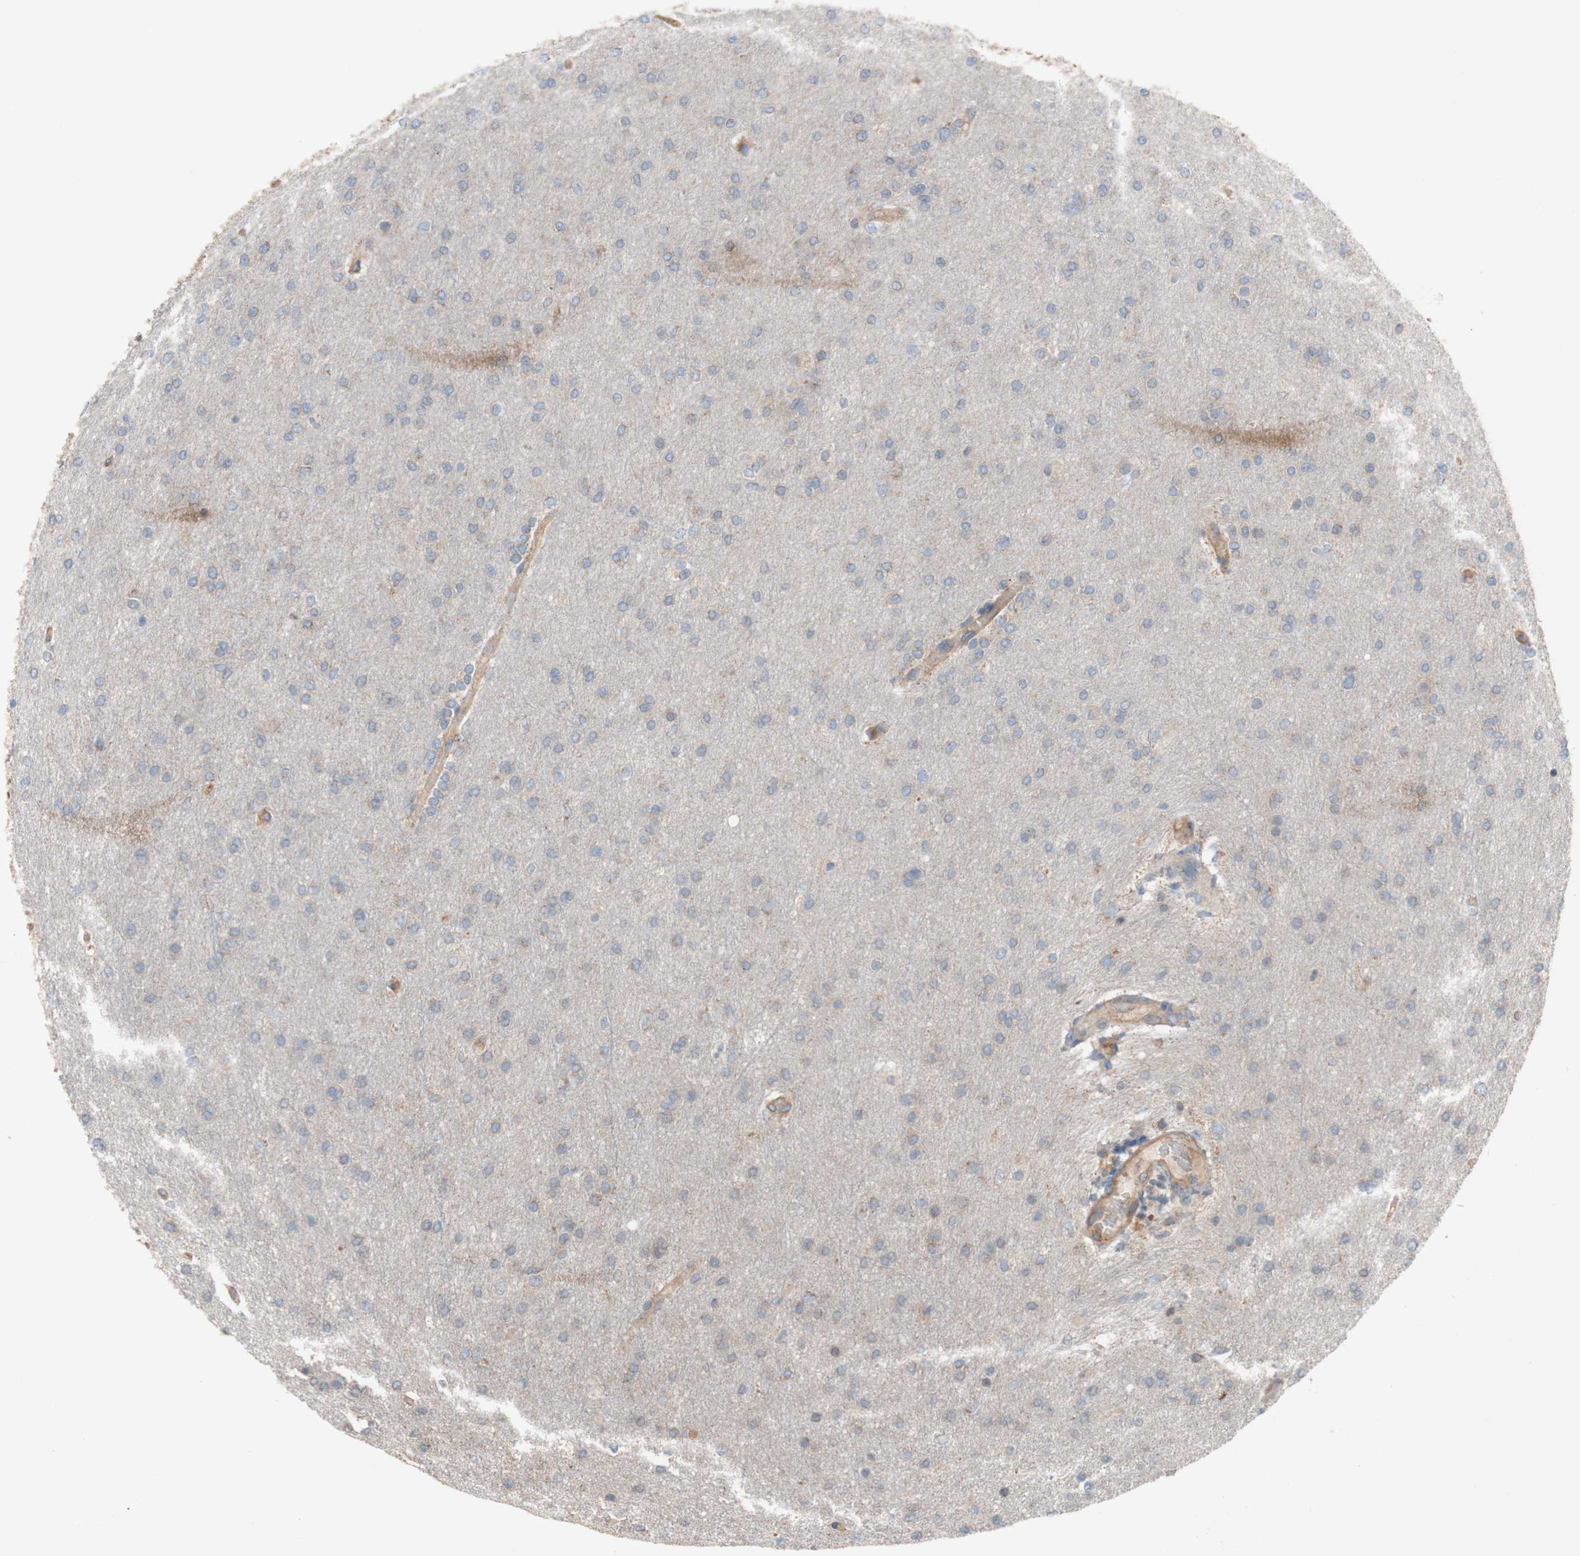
{"staining": {"intensity": "weak", "quantity": ">75%", "location": "cytoplasmic/membranous"}, "tissue": "glioma", "cell_type": "Tumor cells", "image_type": "cancer", "snomed": [{"axis": "morphology", "description": "Glioma, malignant, High grade"}, {"axis": "topography", "description": "Cerebral cortex"}], "caption": "This is a micrograph of immunohistochemistry staining of malignant high-grade glioma, which shows weak positivity in the cytoplasmic/membranous of tumor cells.", "gene": "TST", "patient": {"sex": "female", "age": 36}}